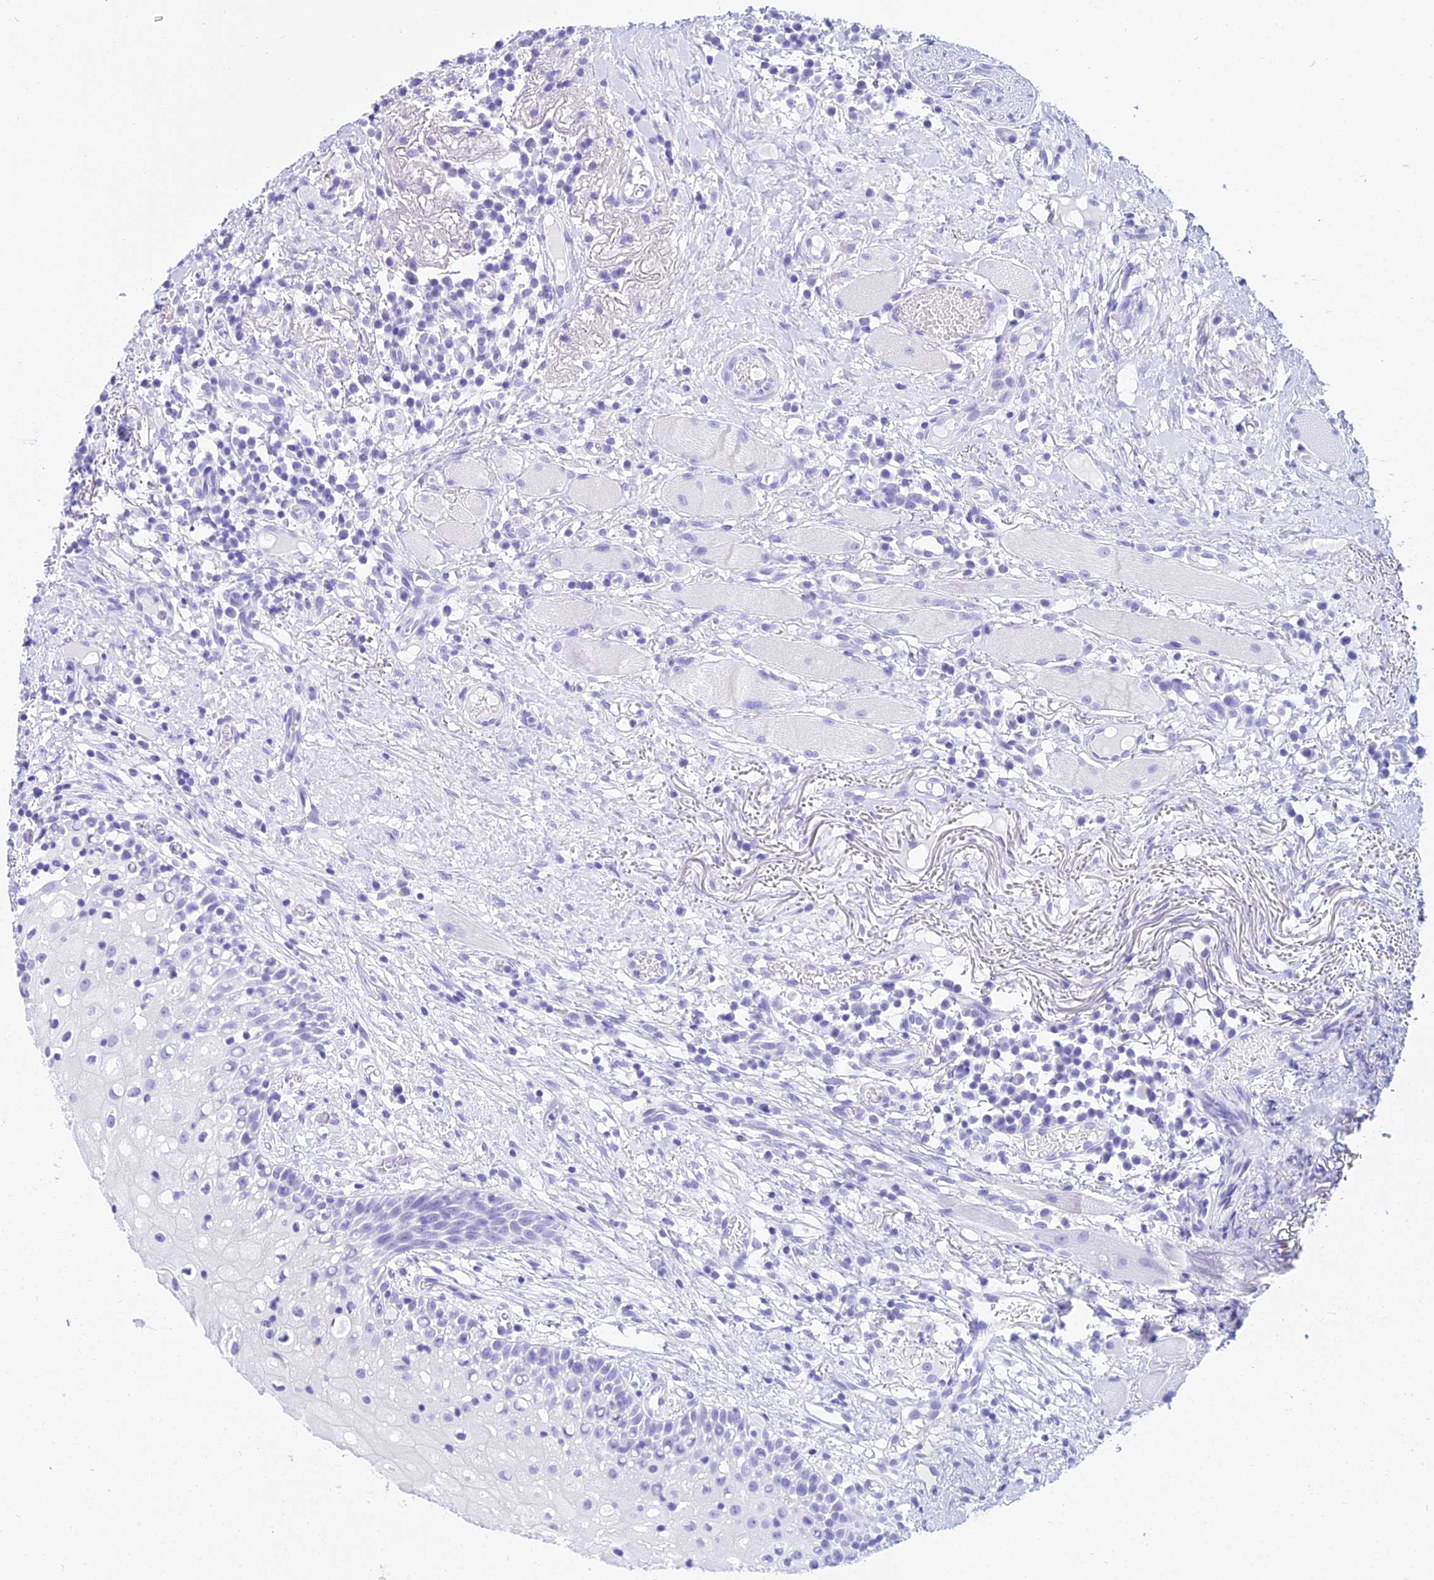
{"staining": {"intensity": "negative", "quantity": "none", "location": "none"}, "tissue": "oral mucosa", "cell_type": "Squamous epithelial cells", "image_type": "normal", "snomed": [{"axis": "morphology", "description": "Normal tissue, NOS"}, {"axis": "topography", "description": "Oral tissue"}], "caption": "This is an immunohistochemistry (IHC) image of benign human oral mucosa. There is no expression in squamous epithelial cells.", "gene": "PATE4", "patient": {"sex": "female", "age": 69}}